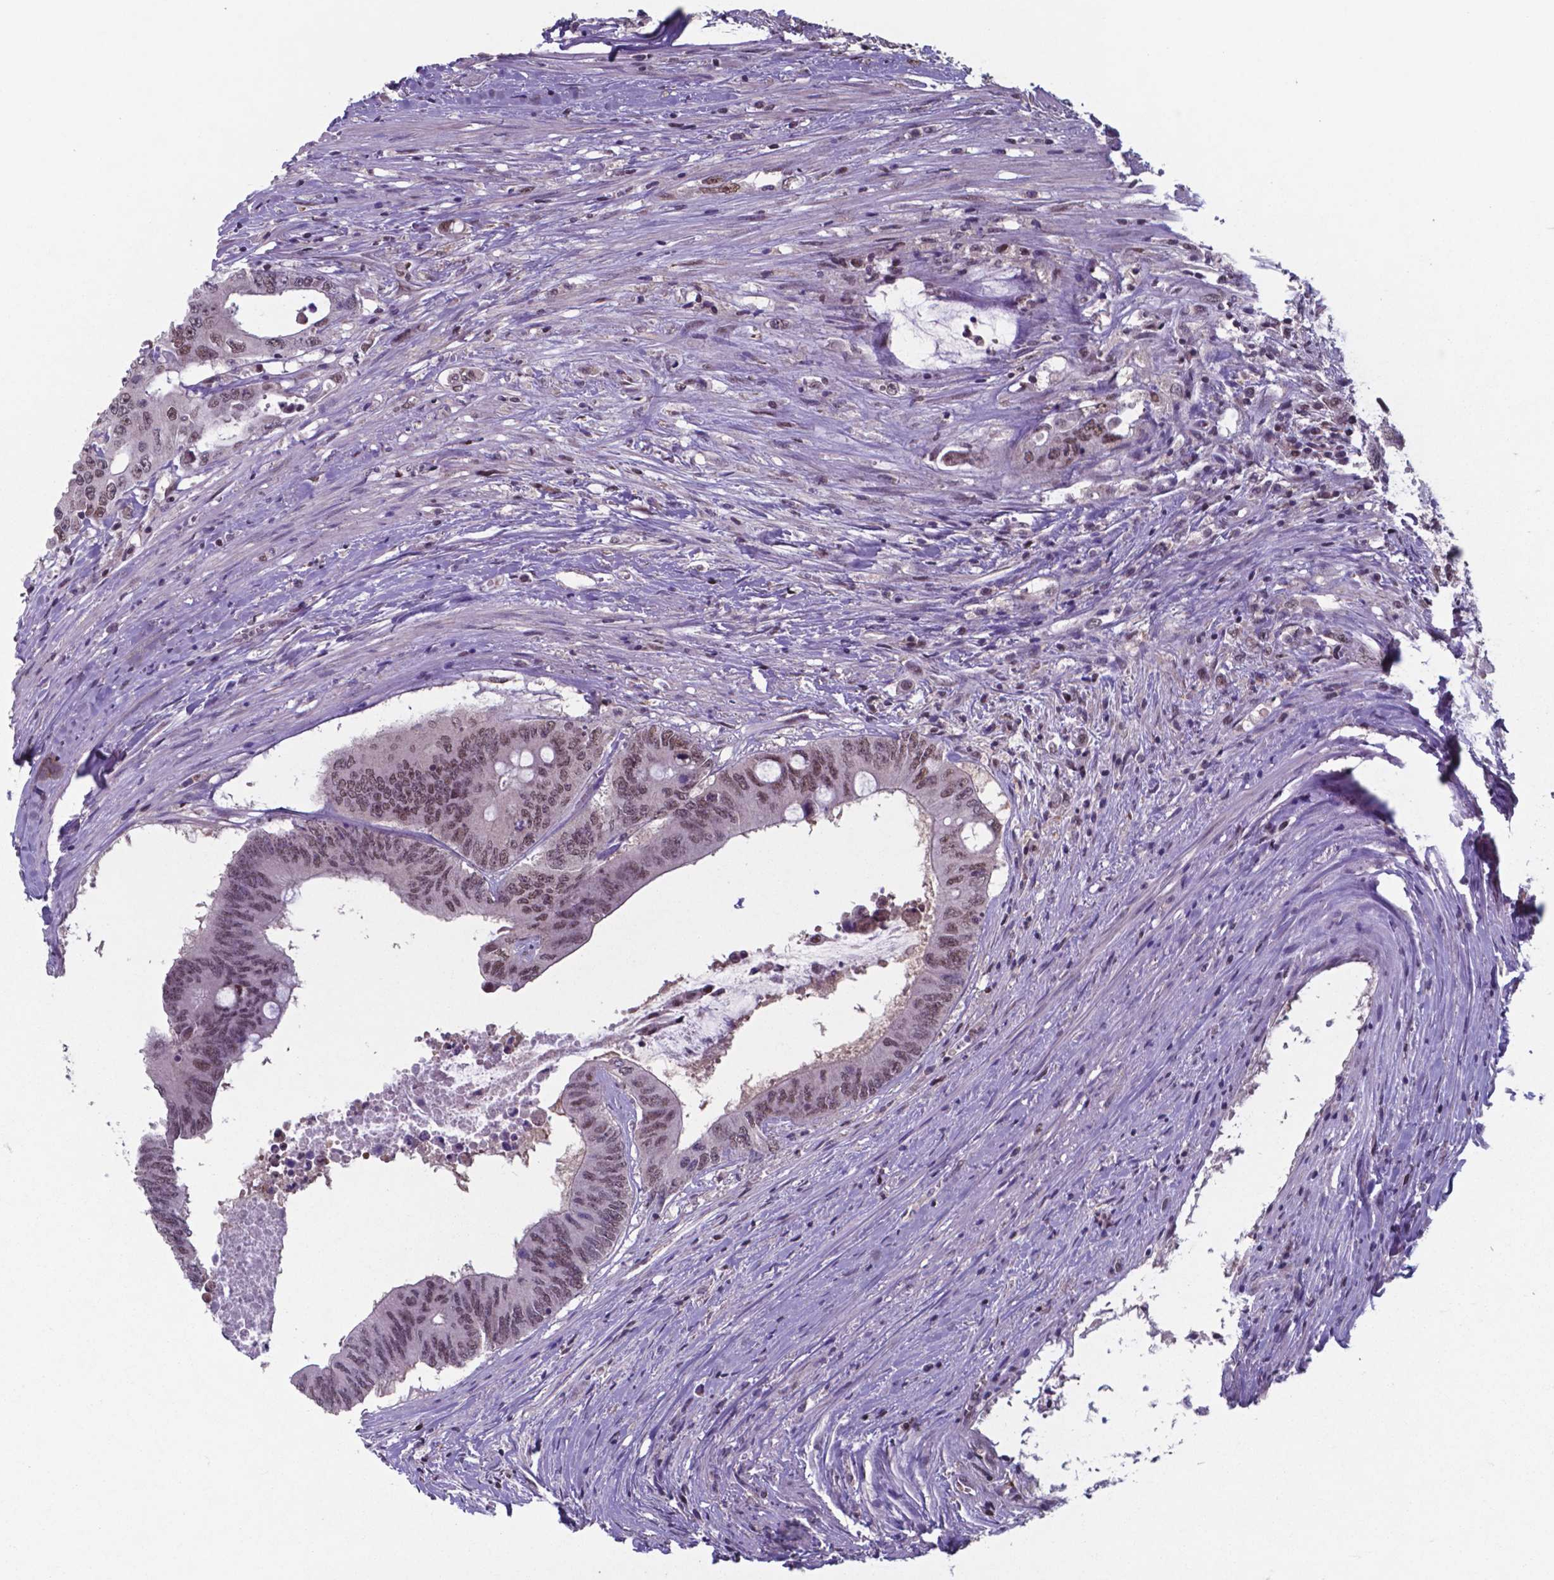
{"staining": {"intensity": "moderate", "quantity": ">75%", "location": "nuclear"}, "tissue": "colorectal cancer", "cell_type": "Tumor cells", "image_type": "cancer", "snomed": [{"axis": "morphology", "description": "Adenocarcinoma, NOS"}, {"axis": "topography", "description": "Rectum"}], "caption": "Brown immunohistochemical staining in human colorectal adenocarcinoma displays moderate nuclear expression in approximately >75% of tumor cells. (IHC, brightfield microscopy, high magnification).", "gene": "UBA1", "patient": {"sex": "male", "age": 59}}